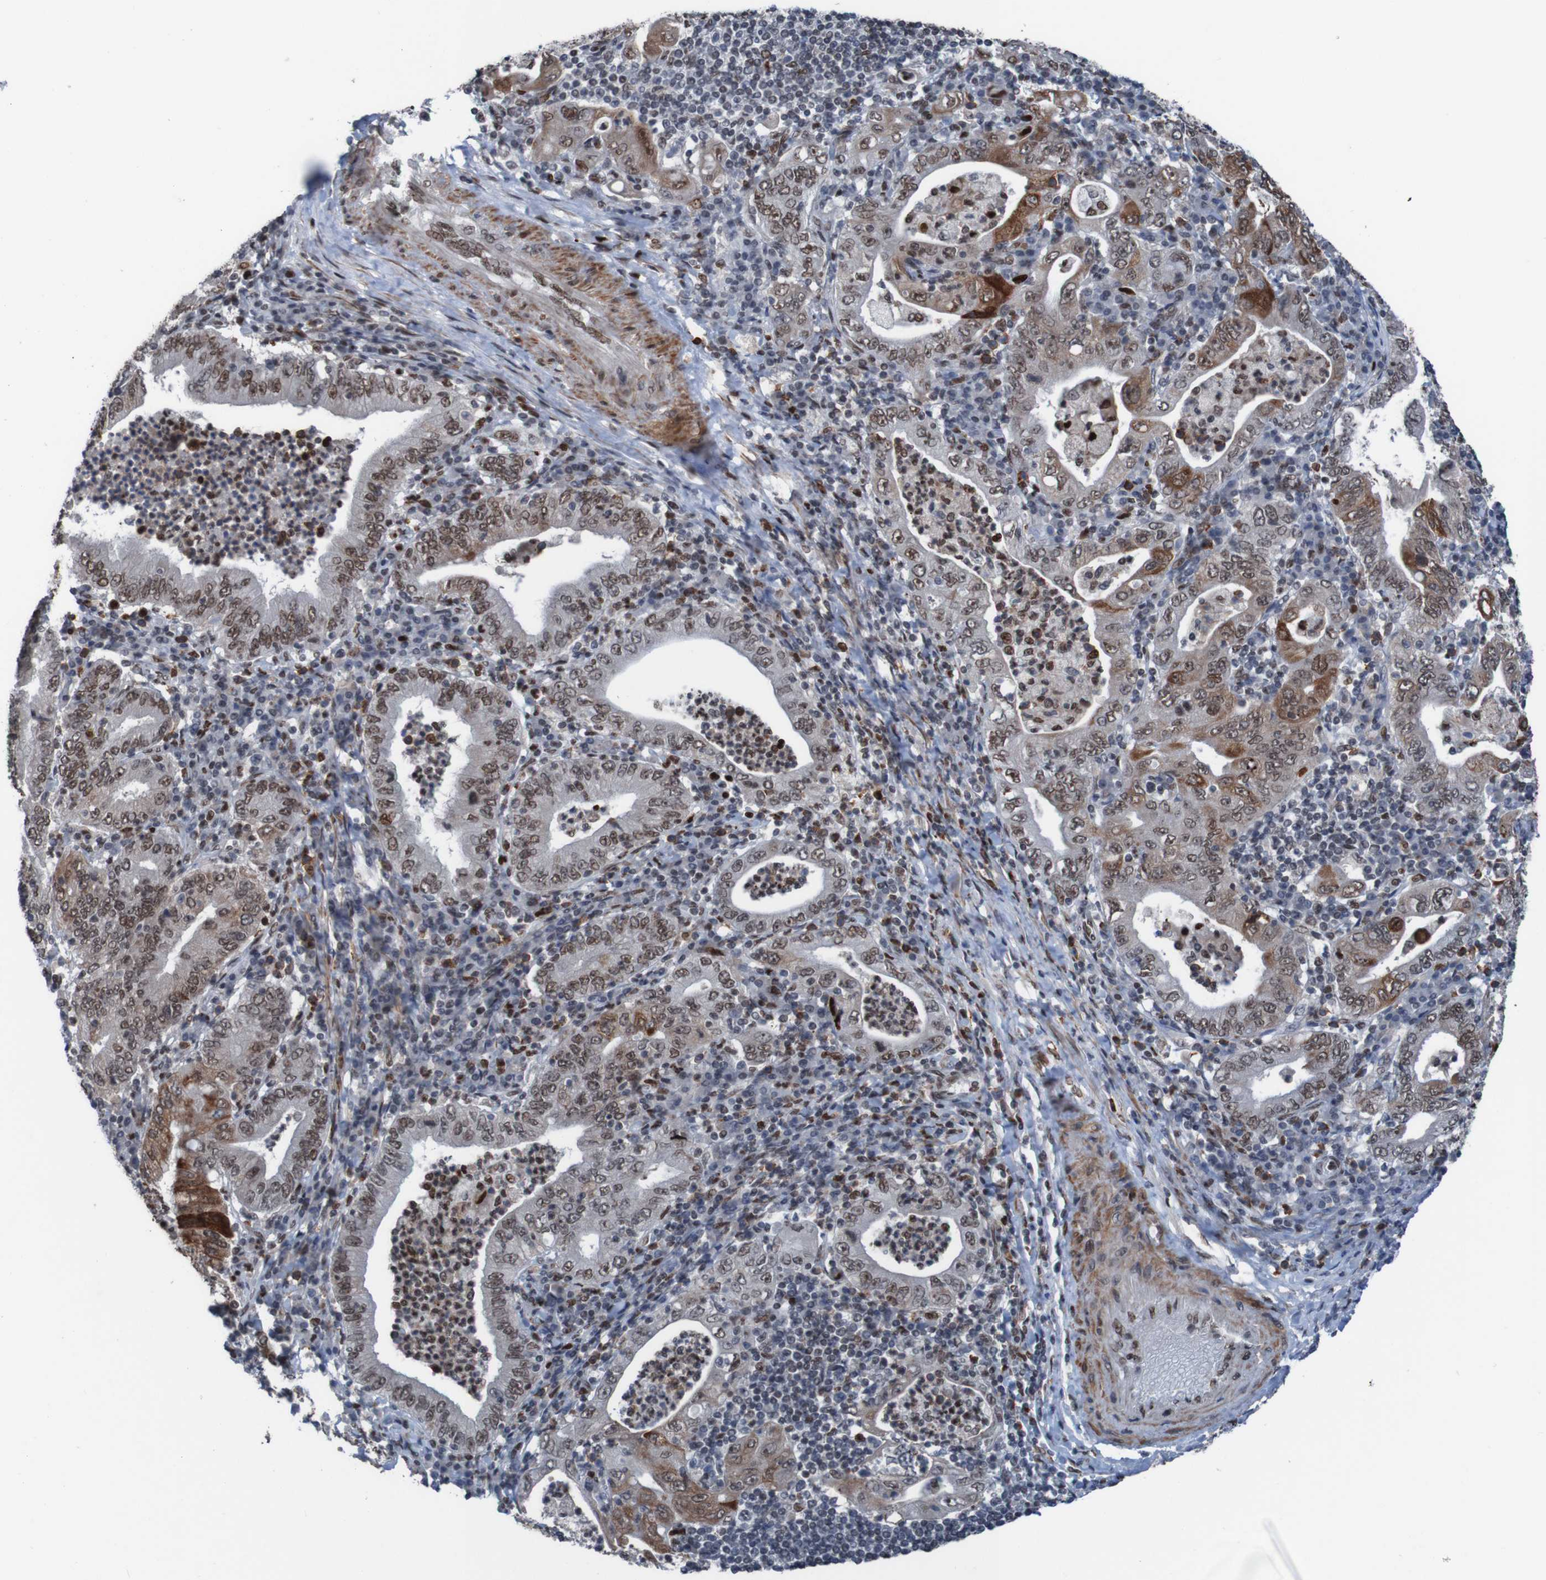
{"staining": {"intensity": "strong", "quantity": ">75%", "location": "cytoplasmic/membranous,nuclear"}, "tissue": "stomach cancer", "cell_type": "Tumor cells", "image_type": "cancer", "snomed": [{"axis": "morphology", "description": "Normal tissue, NOS"}, {"axis": "morphology", "description": "Adenocarcinoma, NOS"}, {"axis": "topography", "description": "Esophagus"}, {"axis": "topography", "description": "Stomach, upper"}, {"axis": "topography", "description": "Peripheral nerve tissue"}], "caption": "Strong cytoplasmic/membranous and nuclear protein expression is identified in about >75% of tumor cells in stomach adenocarcinoma. (DAB = brown stain, brightfield microscopy at high magnification).", "gene": "PHF2", "patient": {"sex": "male", "age": 62}}